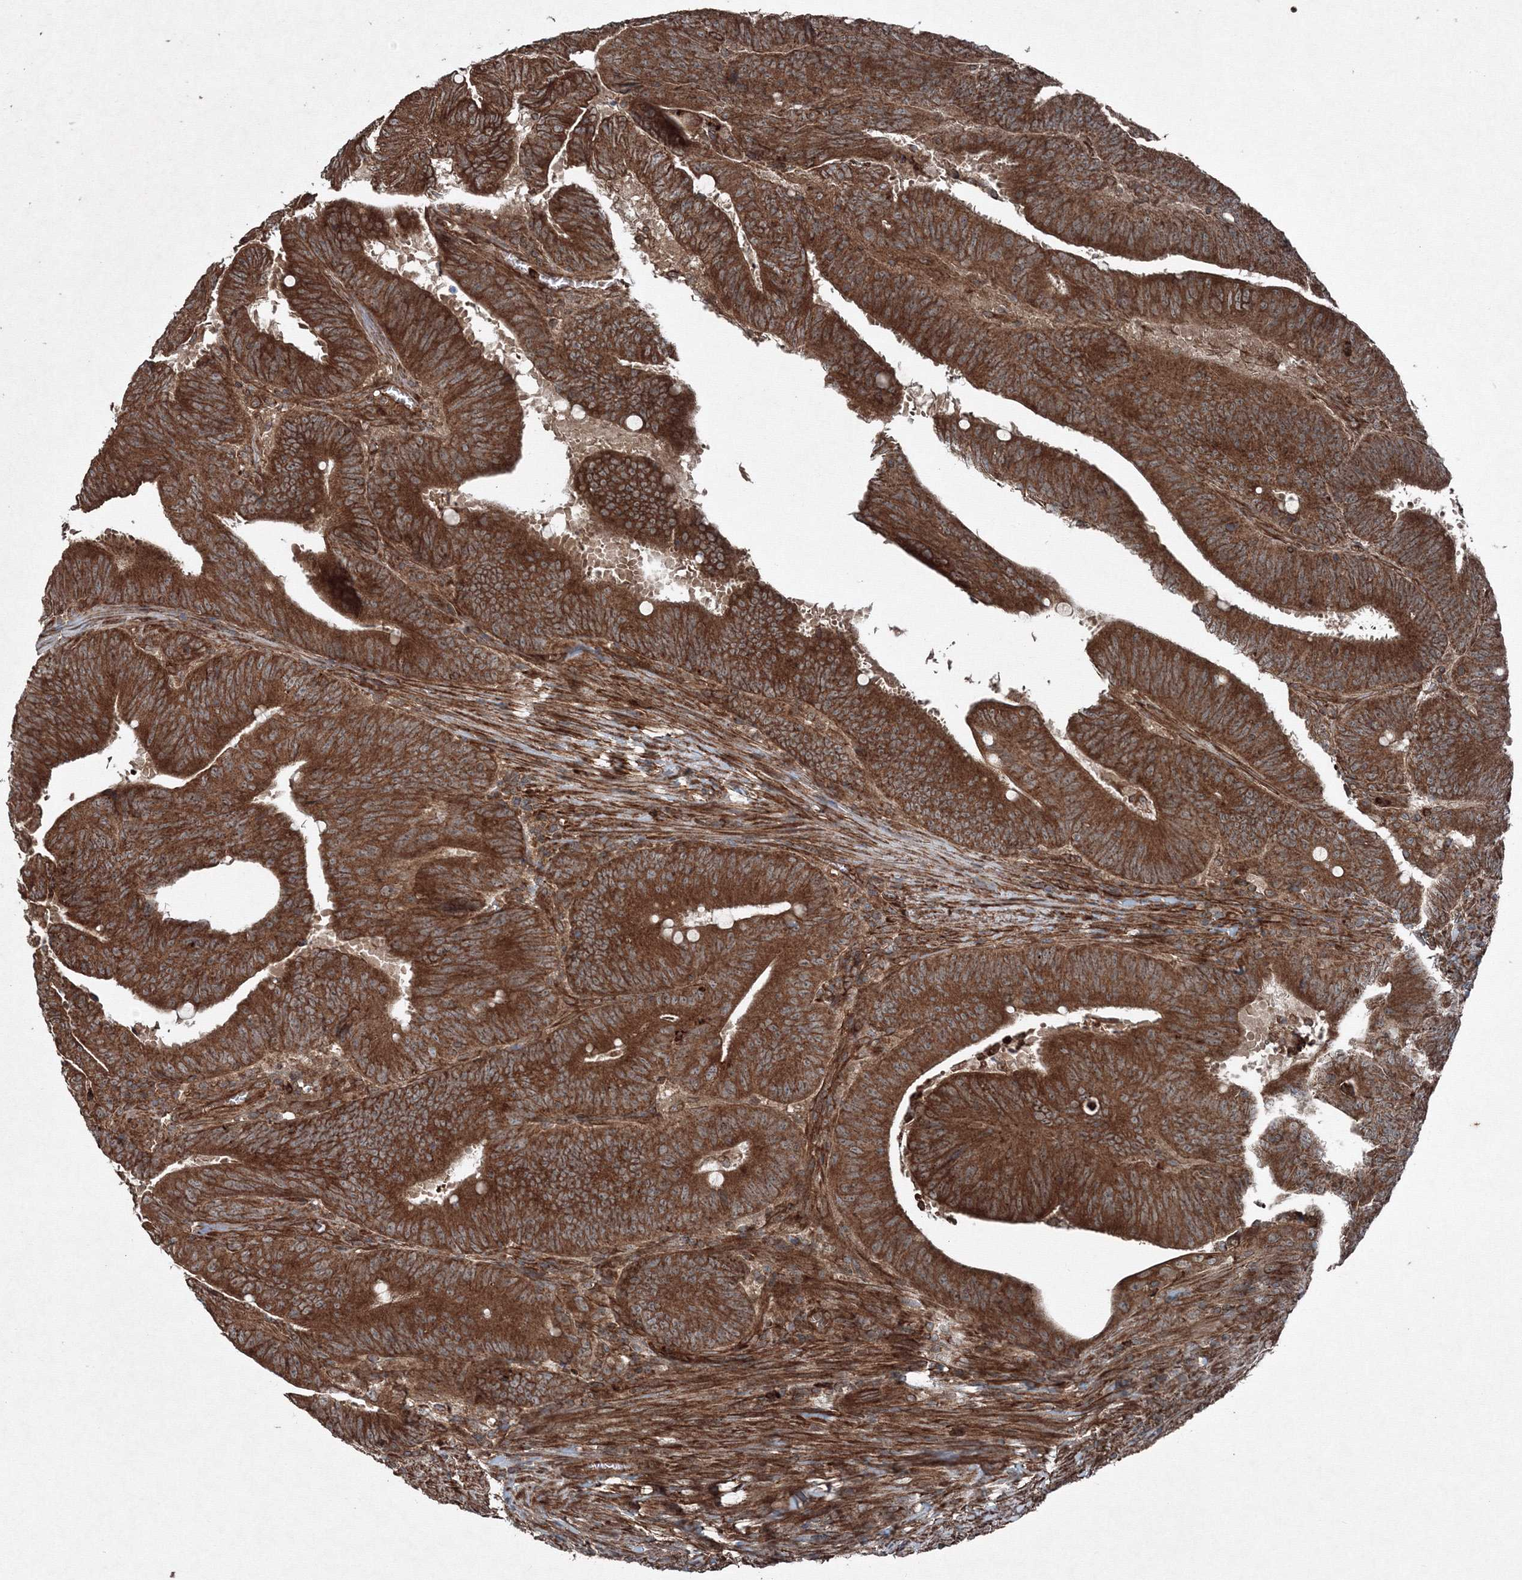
{"staining": {"intensity": "strong", "quantity": ">75%", "location": "cytoplasmic/membranous"}, "tissue": "colorectal cancer", "cell_type": "Tumor cells", "image_type": "cancer", "snomed": [{"axis": "morphology", "description": "Adenocarcinoma, NOS"}, {"axis": "topography", "description": "Colon"}], "caption": "Colorectal cancer (adenocarcinoma) stained for a protein displays strong cytoplasmic/membranous positivity in tumor cells. (DAB = brown stain, brightfield microscopy at high magnification).", "gene": "COPS7B", "patient": {"sex": "male", "age": 45}}